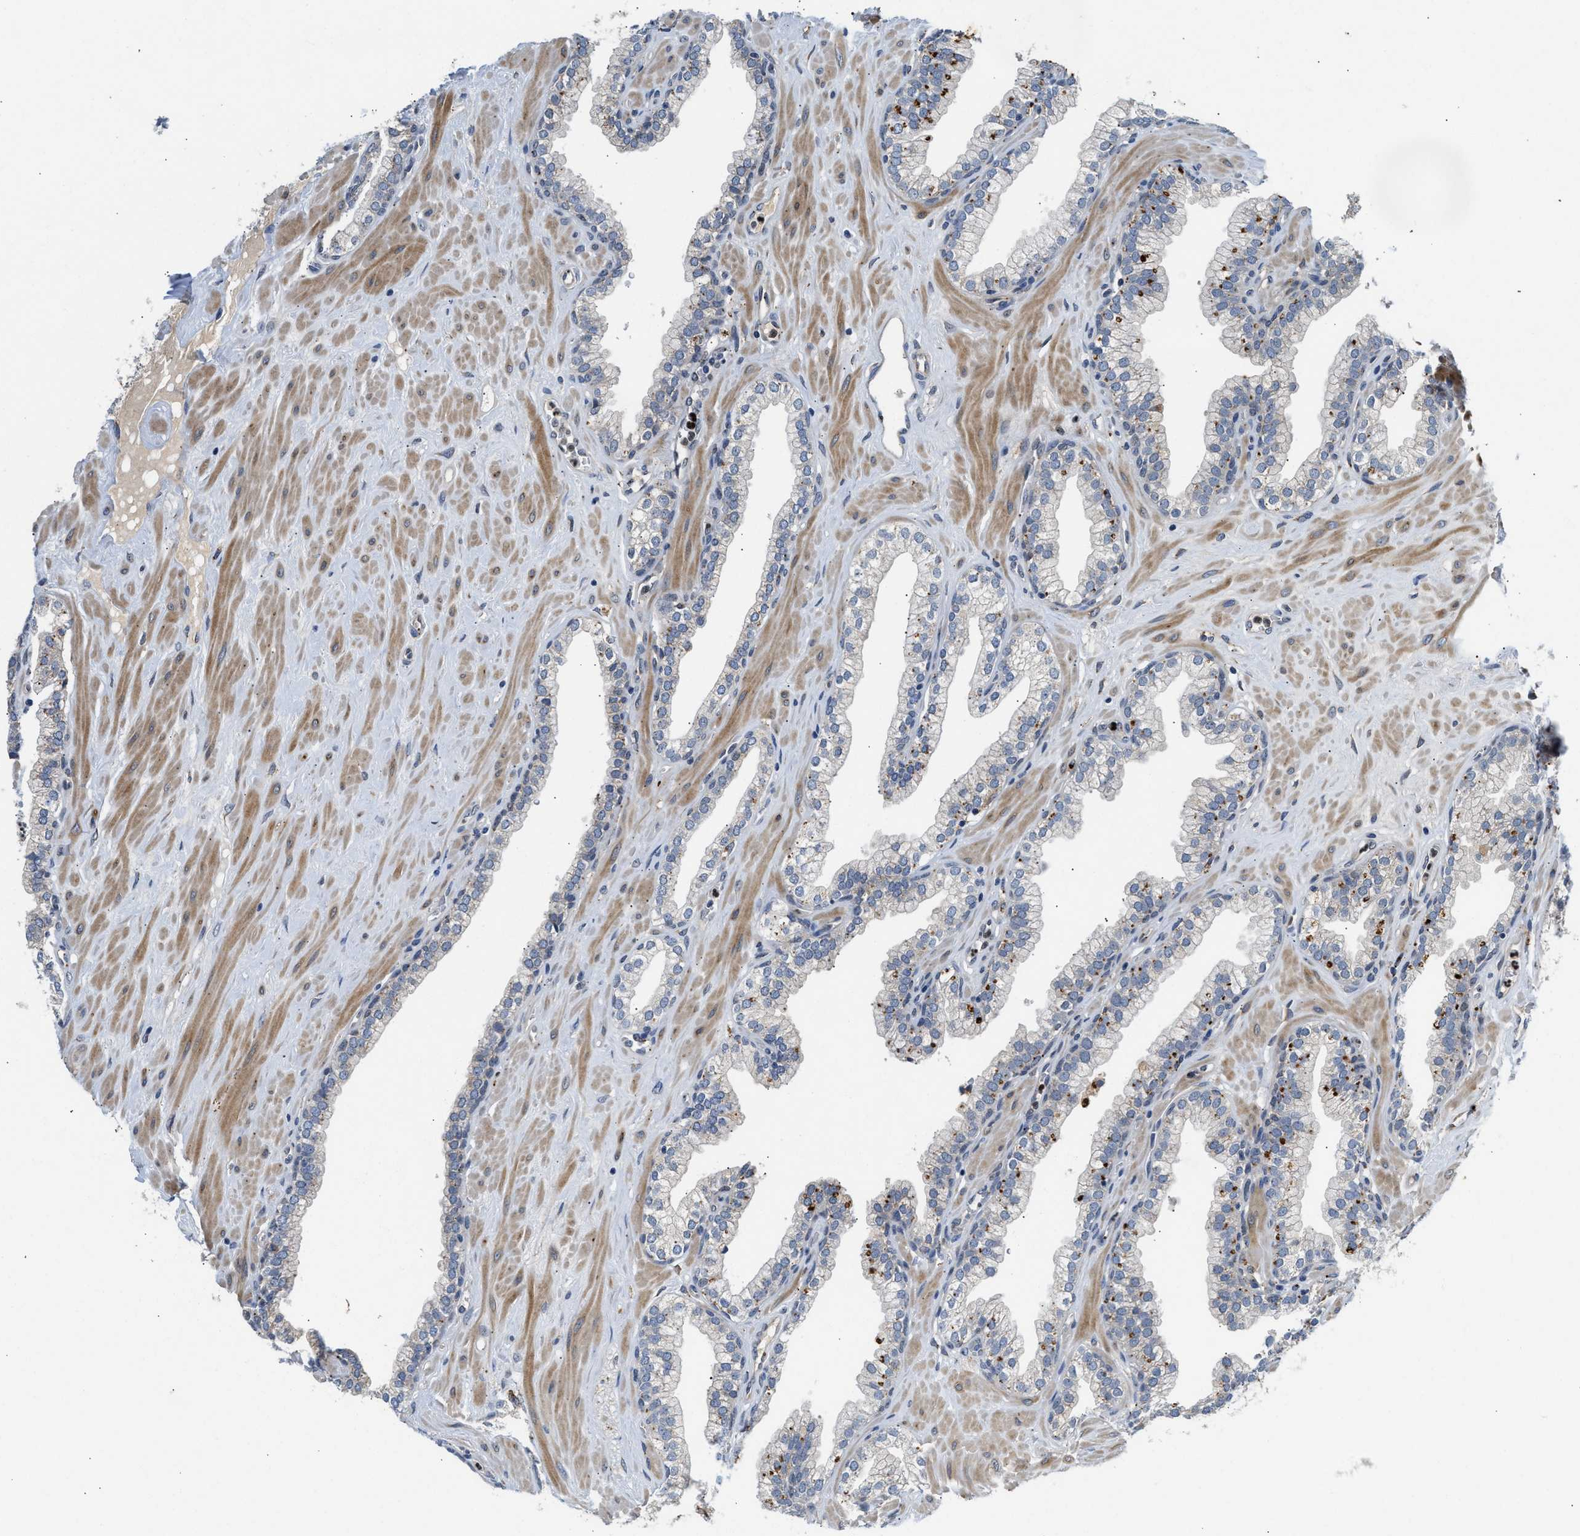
{"staining": {"intensity": "moderate", "quantity": "<25%", "location": "cytoplasmic/membranous"}, "tissue": "prostate", "cell_type": "Glandular cells", "image_type": "normal", "snomed": [{"axis": "morphology", "description": "Normal tissue, NOS"}, {"axis": "morphology", "description": "Urothelial carcinoma, Low grade"}, {"axis": "topography", "description": "Urinary bladder"}, {"axis": "topography", "description": "Prostate"}], "caption": "Immunohistochemistry micrograph of unremarkable human prostate stained for a protein (brown), which shows low levels of moderate cytoplasmic/membranous staining in approximately <25% of glandular cells.", "gene": "PPM1L", "patient": {"sex": "male", "age": 60}}